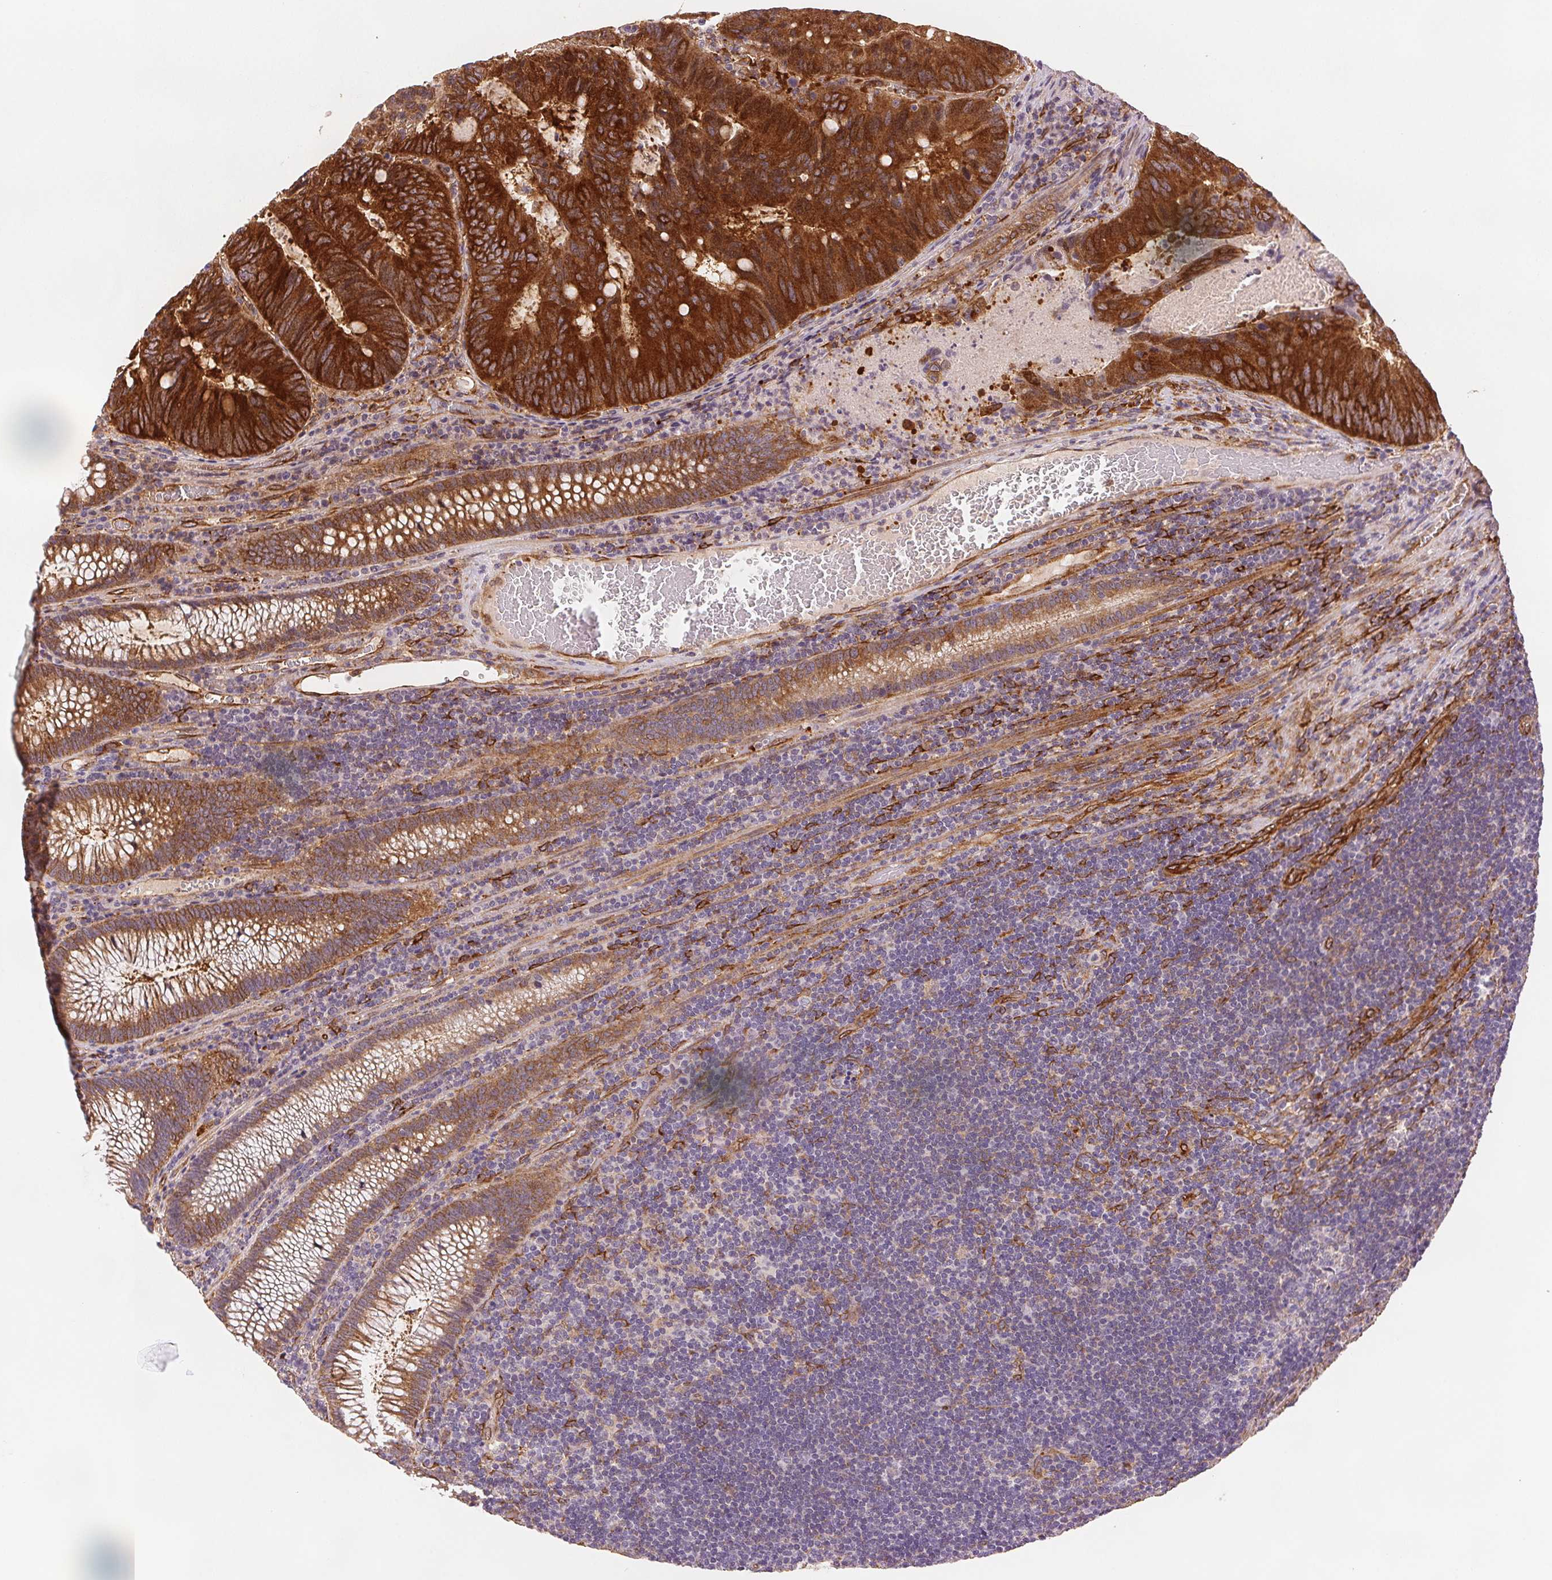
{"staining": {"intensity": "strong", "quantity": "25%-75%", "location": "cytoplasmic/membranous"}, "tissue": "colorectal cancer", "cell_type": "Tumor cells", "image_type": "cancer", "snomed": [{"axis": "morphology", "description": "Adenocarcinoma, NOS"}, {"axis": "topography", "description": "Colon"}], "caption": "Strong cytoplasmic/membranous expression for a protein is seen in approximately 25%-75% of tumor cells of colorectal cancer using immunohistochemistry (IHC).", "gene": "DIAPH2", "patient": {"sex": "male", "age": 67}}